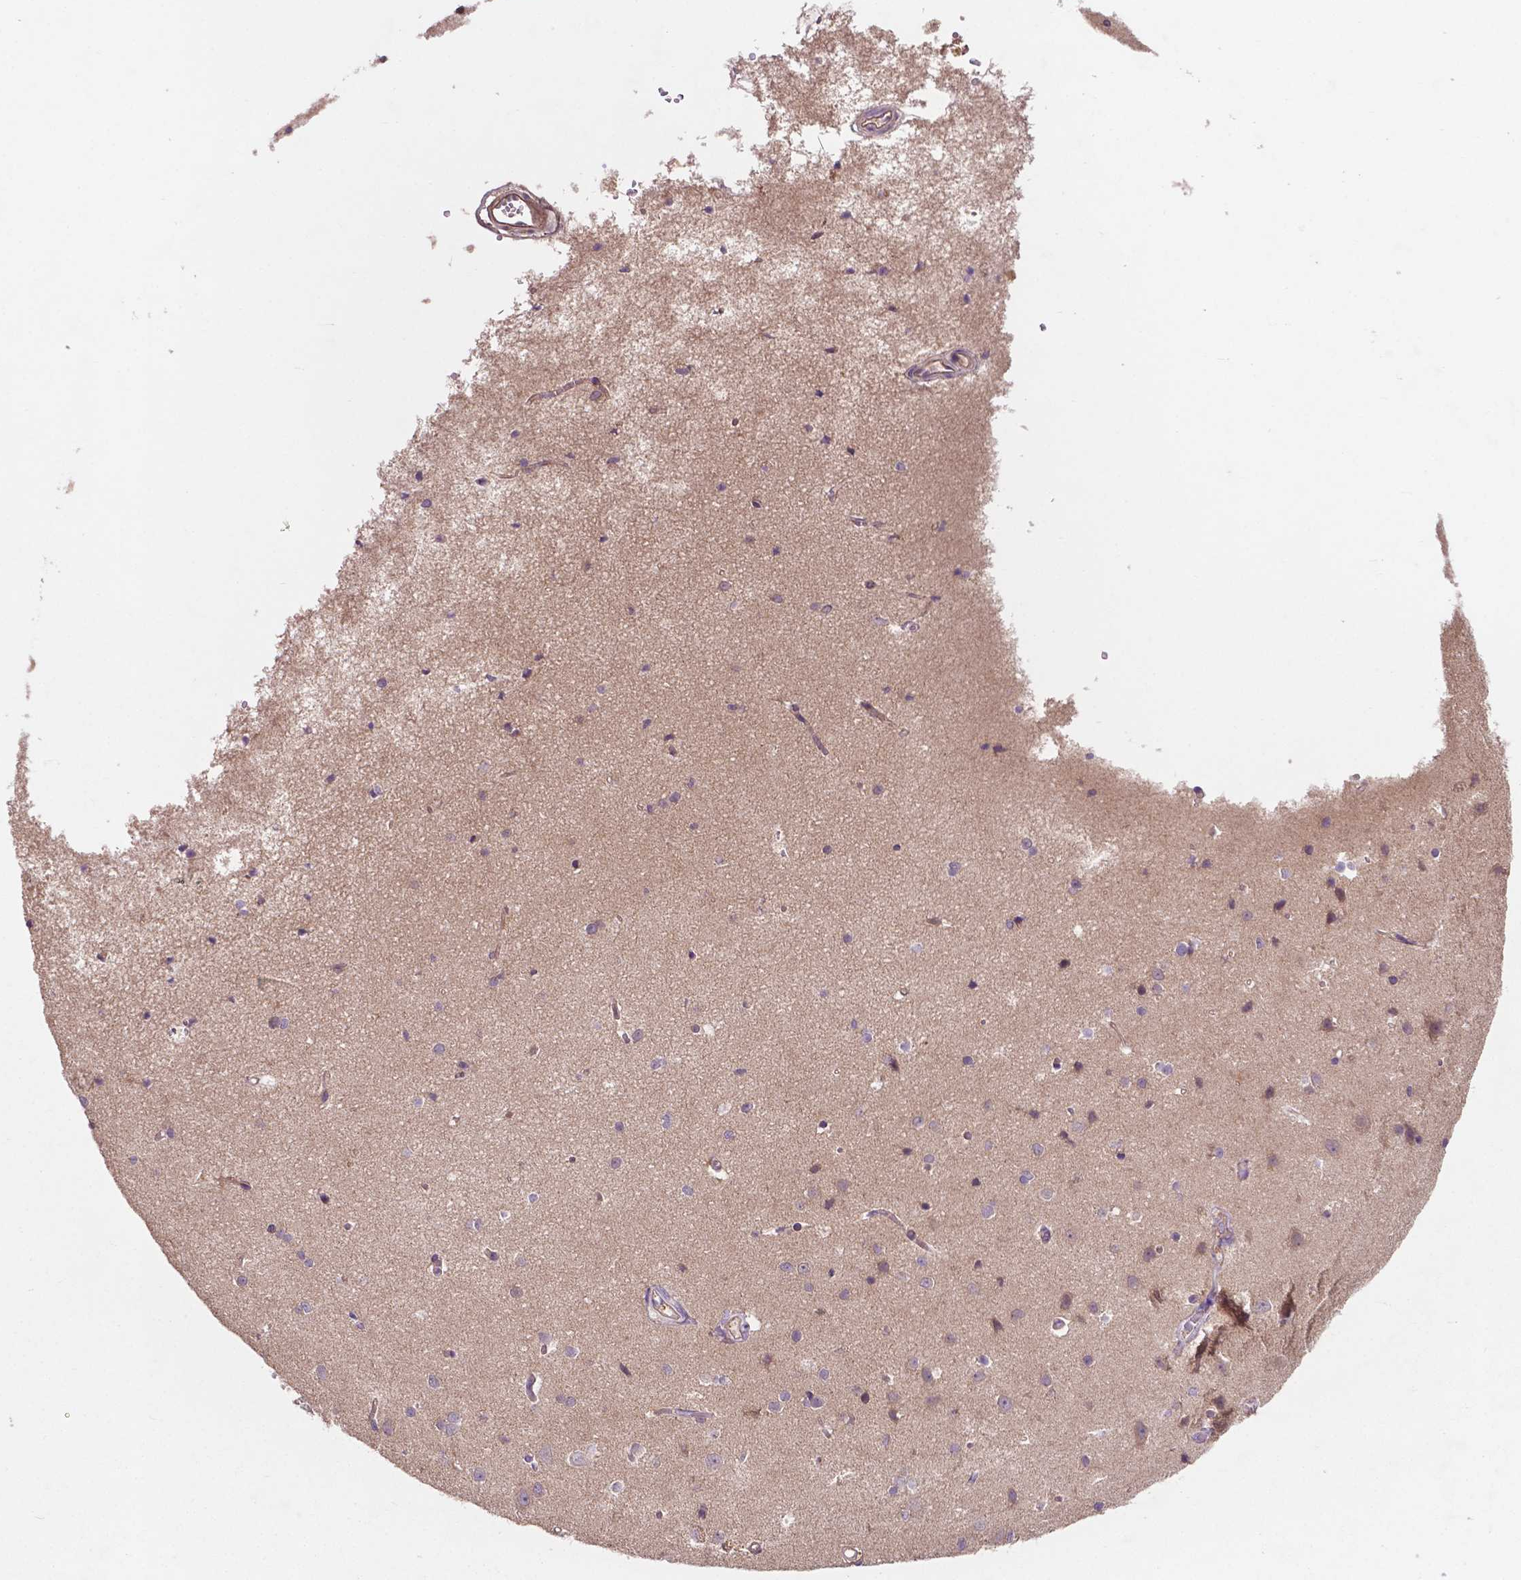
{"staining": {"intensity": "moderate", "quantity": ">75%", "location": "cytoplasmic/membranous"}, "tissue": "cerebral cortex", "cell_type": "Endothelial cells", "image_type": "normal", "snomed": [{"axis": "morphology", "description": "Normal tissue, NOS"}, {"axis": "topography", "description": "Cerebral cortex"}], "caption": "This micrograph shows immunohistochemistry (IHC) staining of normal human cerebral cortex, with medium moderate cytoplasmic/membranous positivity in about >75% of endothelial cells.", "gene": "GJA9", "patient": {"sex": "male", "age": 37}}